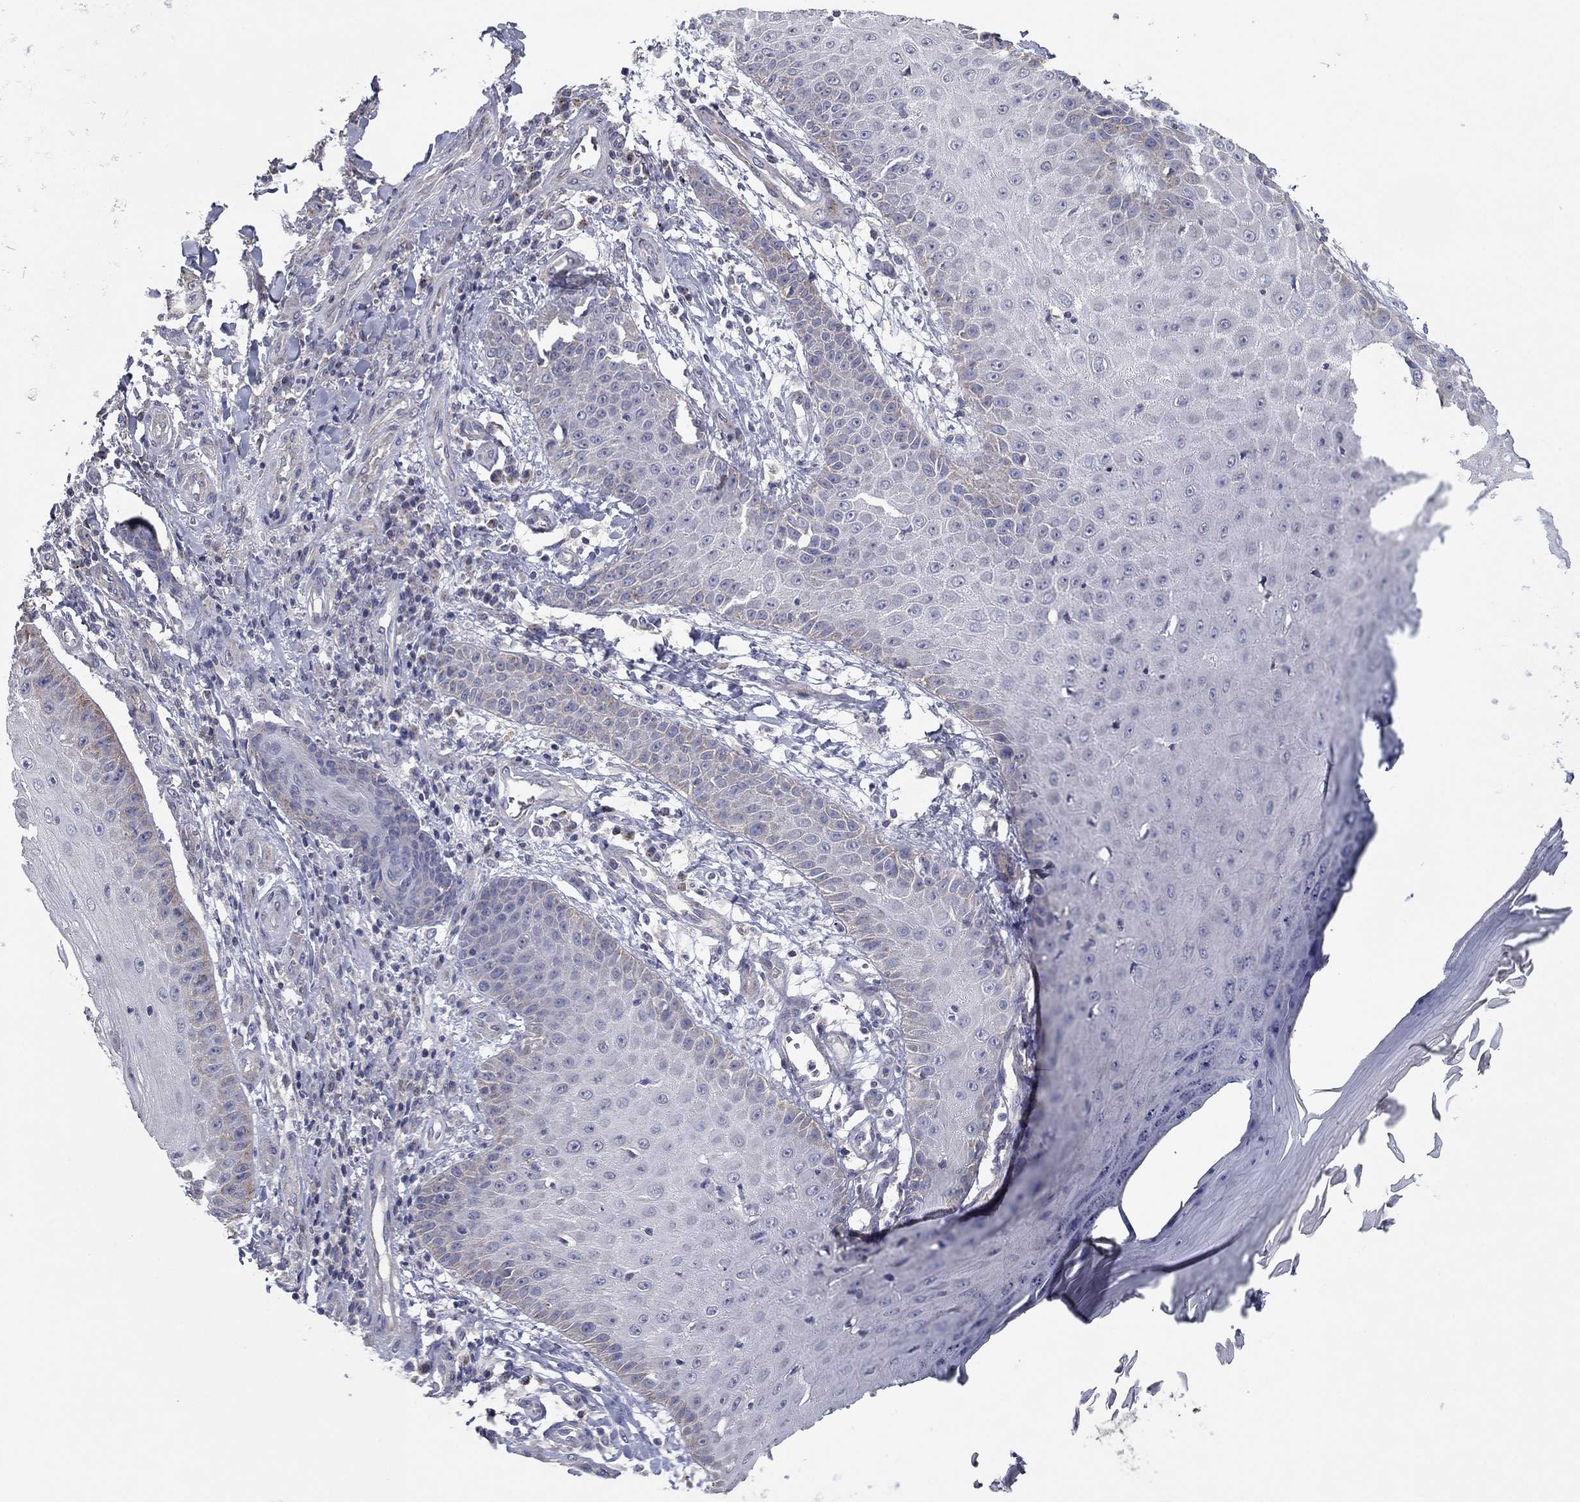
{"staining": {"intensity": "negative", "quantity": "none", "location": "none"}, "tissue": "skin cancer", "cell_type": "Tumor cells", "image_type": "cancer", "snomed": [{"axis": "morphology", "description": "Squamous cell carcinoma, NOS"}, {"axis": "topography", "description": "Skin"}], "caption": "This histopathology image is of skin cancer stained with IHC to label a protein in brown with the nuclei are counter-stained blue. There is no positivity in tumor cells.", "gene": "SEPTIN3", "patient": {"sex": "male", "age": 70}}